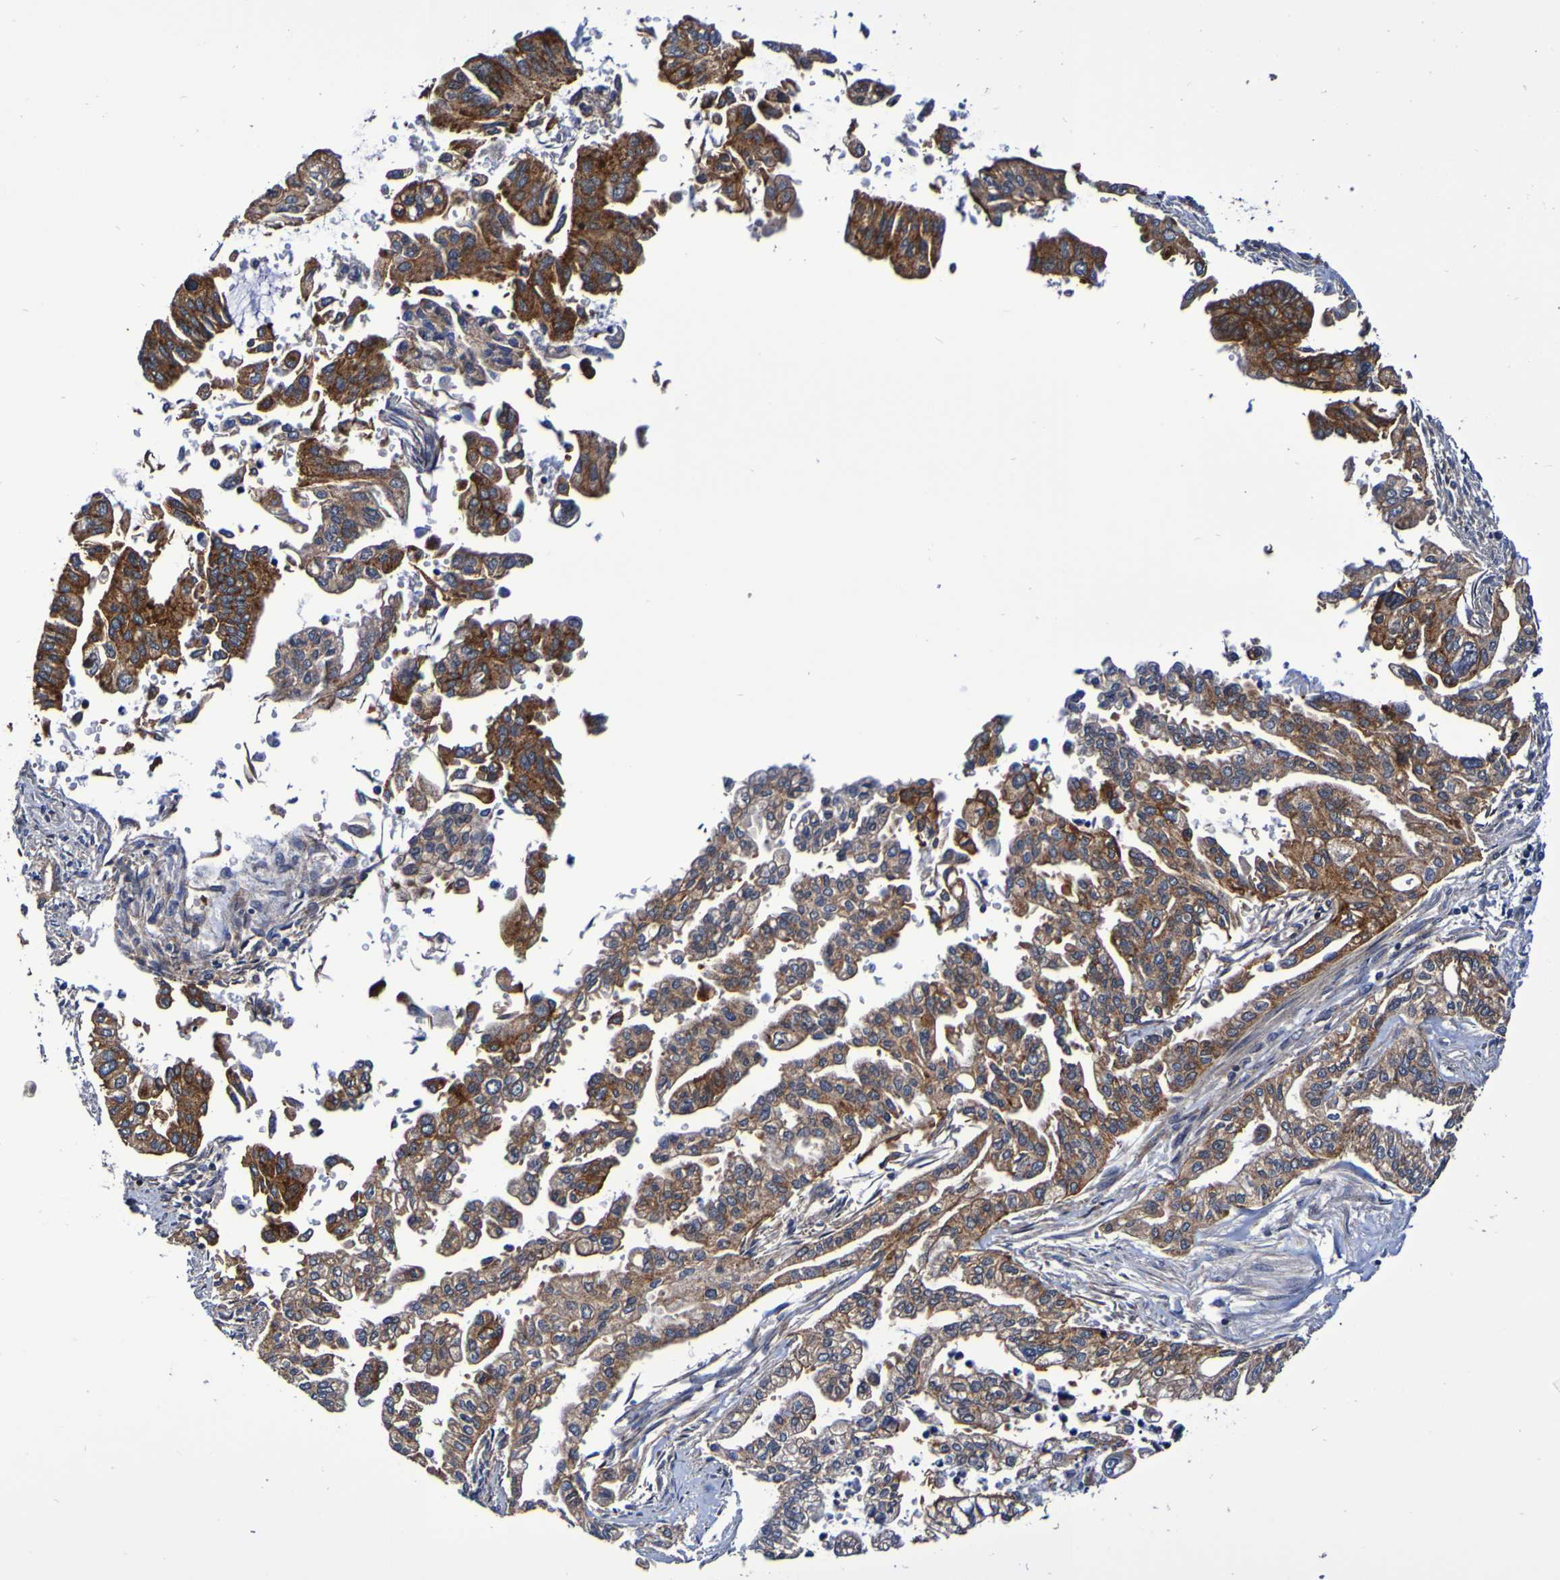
{"staining": {"intensity": "moderate", "quantity": ">75%", "location": "cytoplasmic/membranous"}, "tissue": "pancreatic cancer", "cell_type": "Tumor cells", "image_type": "cancer", "snomed": [{"axis": "morphology", "description": "Normal tissue, NOS"}, {"axis": "topography", "description": "Pancreas"}], "caption": "Pancreatic cancer stained with a protein marker exhibits moderate staining in tumor cells.", "gene": "GJB1", "patient": {"sex": "male", "age": 42}}